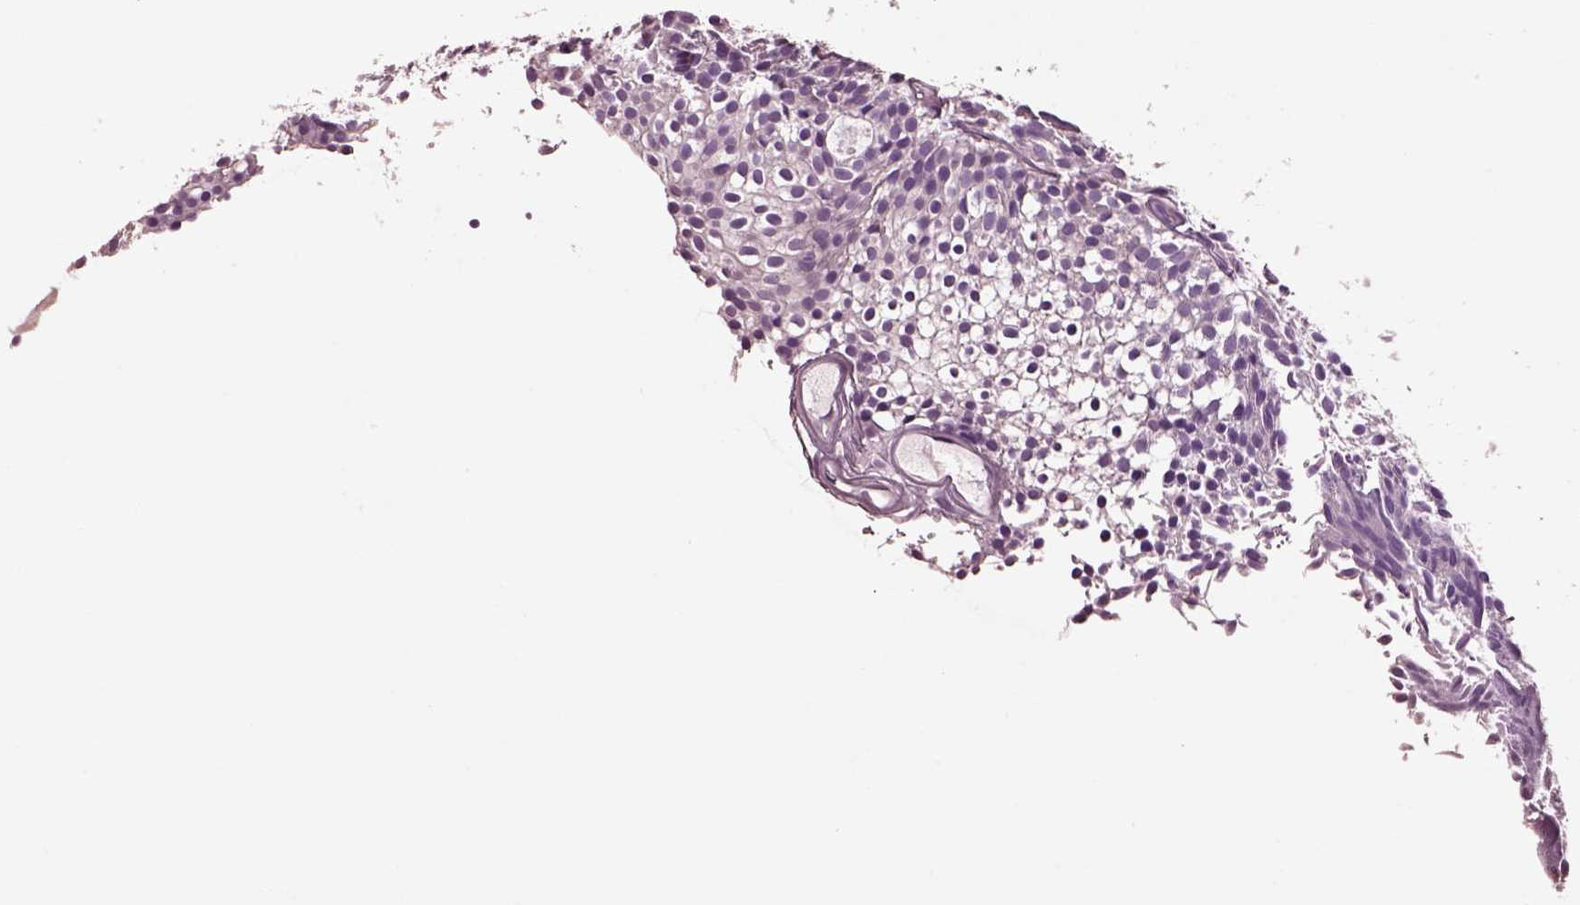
{"staining": {"intensity": "negative", "quantity": "none", "location": "none"}, "tissue": "urothelial cancer", "cell_type": "Tumor cells", "image_type": "cancer", "snomed": [{"axis": "morphology", "description": "Urothelial carcinoma, Low grade"}, {"axis": "topography", "description": "Urinary bladder"}], "caption": "This is an IHC micrograph of low-grade urothelial carcinoma. There is no staining in tumor cells.", "gene": "CLPSL1", "patient": {"sex": "male", "age": 63}}